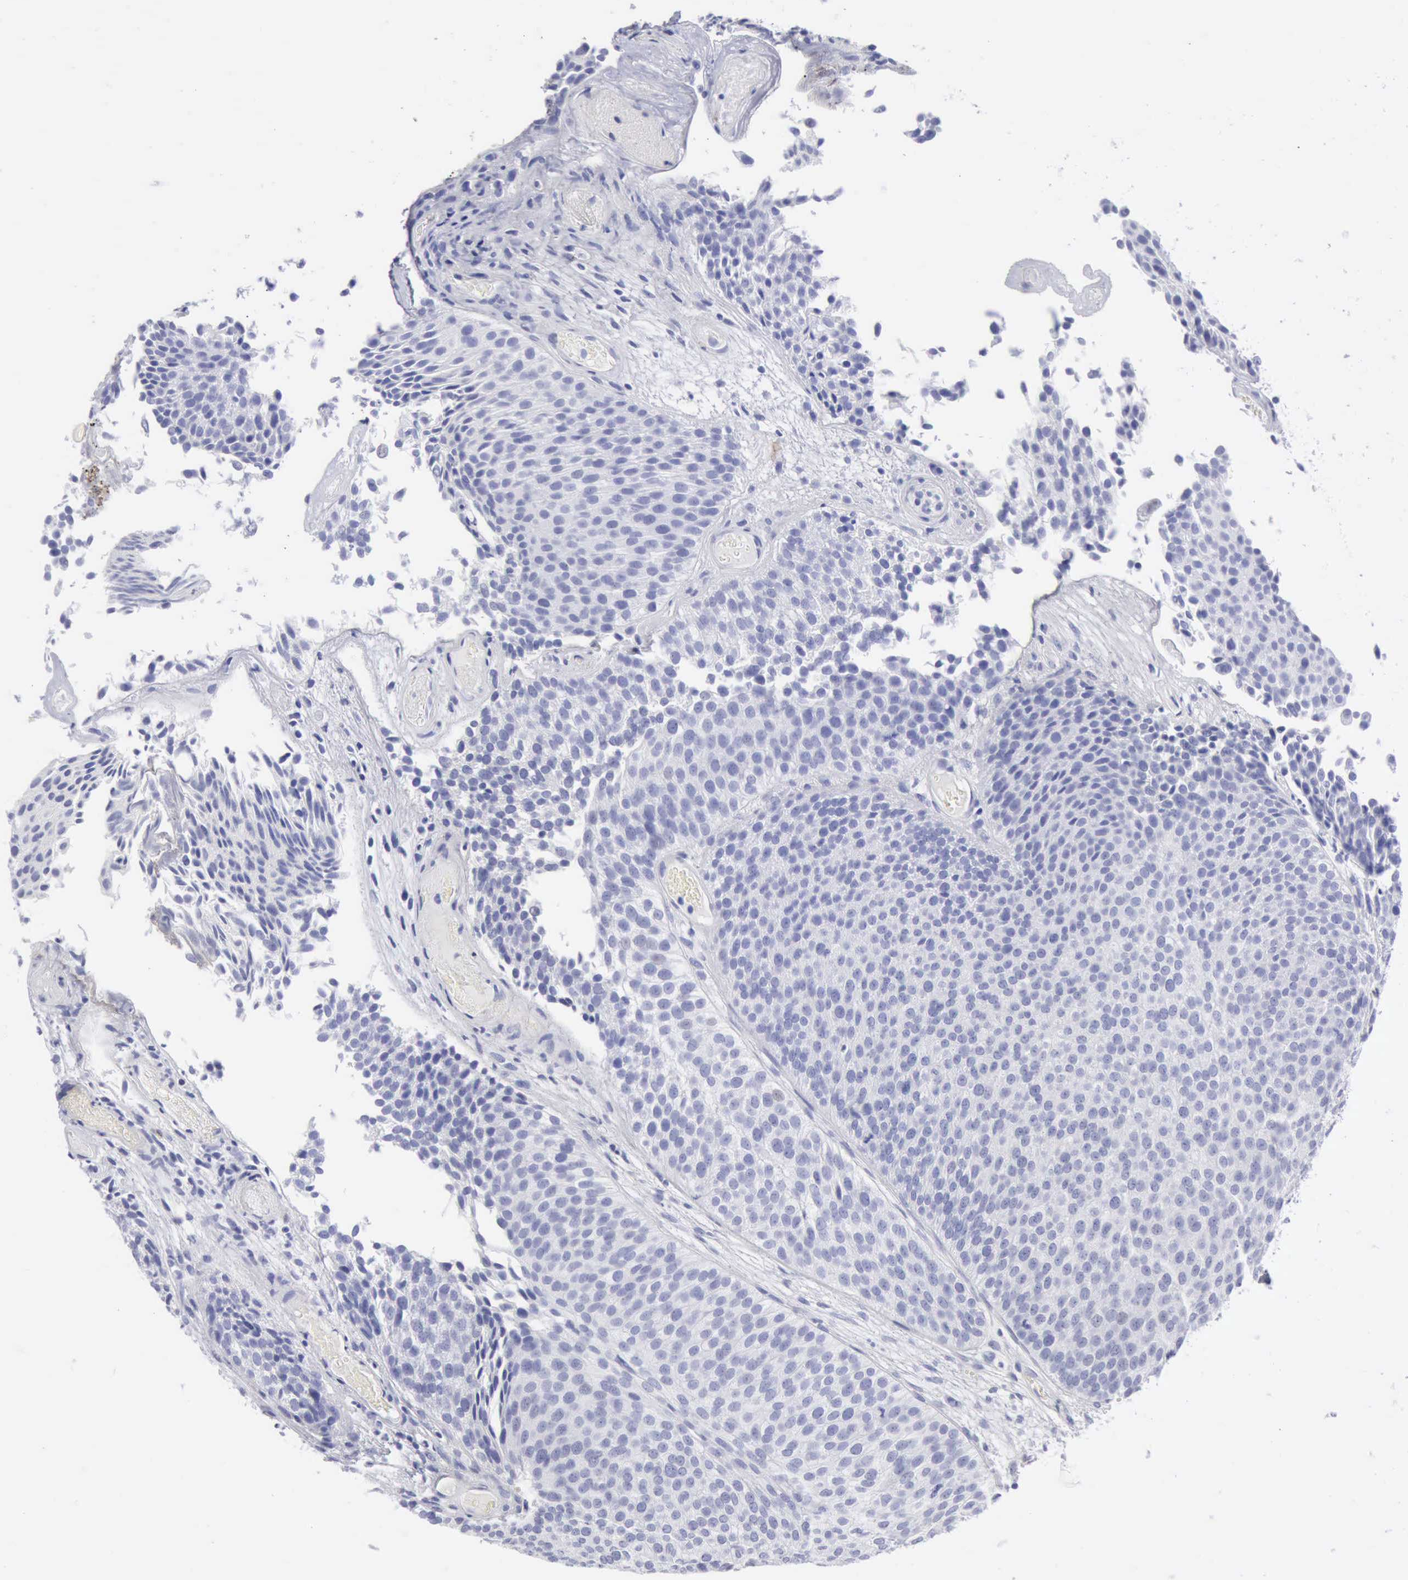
{"staining": {"intensity": "negative", "quantity": "none", "location": "none"}, "tissue": "urothelial cancer", "cell_type": "Tumor cells", "image_type": "cancer", "snomed": [{"axis": "morphology", "description": "Urothelial carcinoma, Low grade"}, {"axis": "topography", "description": "Urinary bladder"}], "caption": "Protein analysis of urothelial cancer exhibits no significant positivity in tumor cells.", "gene": "NCAM1", "patient": {"sex": "male", "age": 84}}